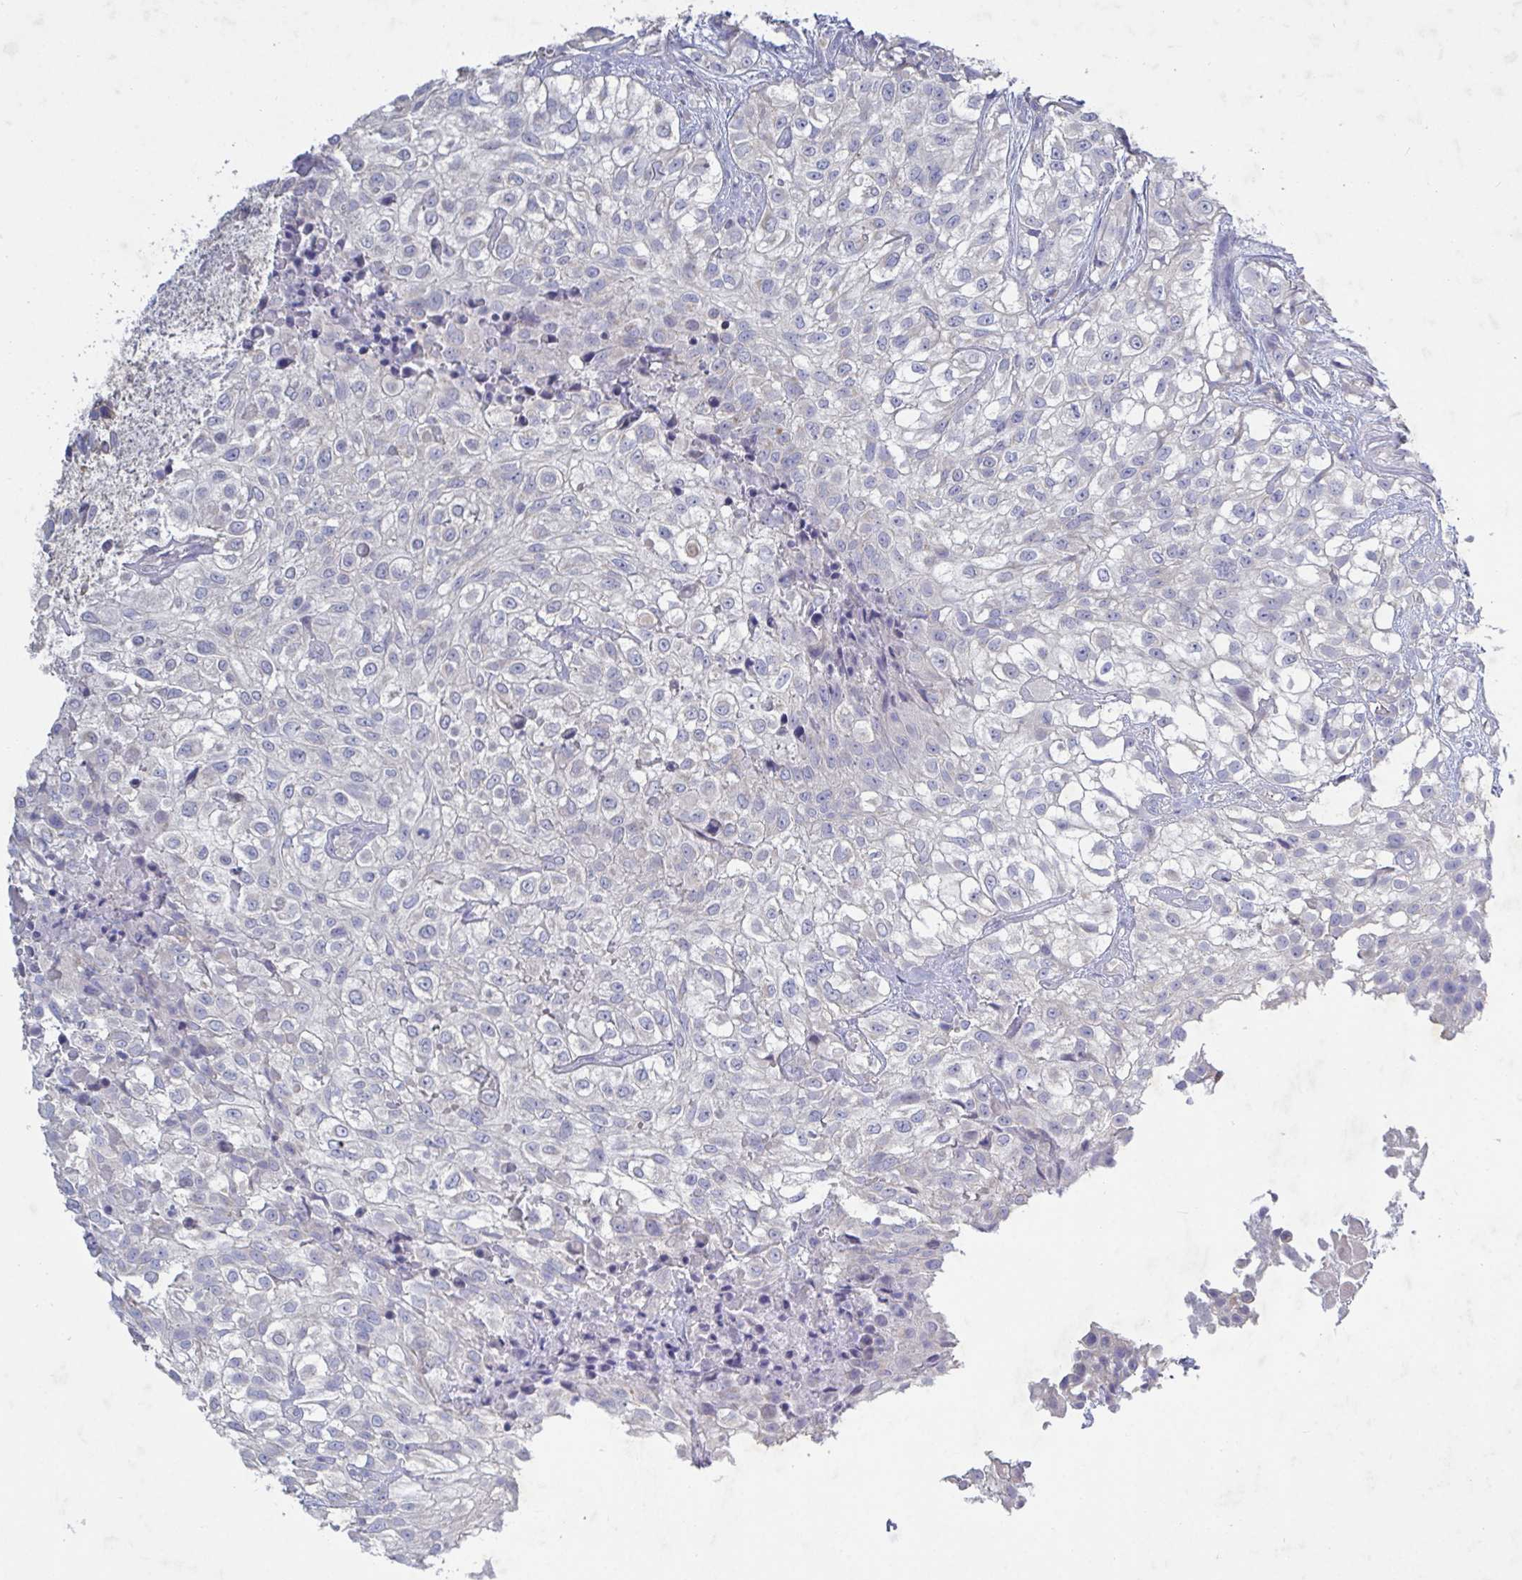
{"staining": {"intensity": "negative", "quantity": "none", "location": "none"}, "tissue": "urothelial cancer", "cell_type": "Tumor cells", "image_type": "cancer", "snomed": [{"axis": "morphology", "description": "Urothelial carcinoma, High grade"}, {"axis": "topography", "description": "Urinary bladder"}], "caption": "Urothelial carcinoma (high-grade) stained for a protein using IHC reveals no positivity tumor cells.", "gene": "GALNT13", "patient": {"sex": "male", "age": 56}}